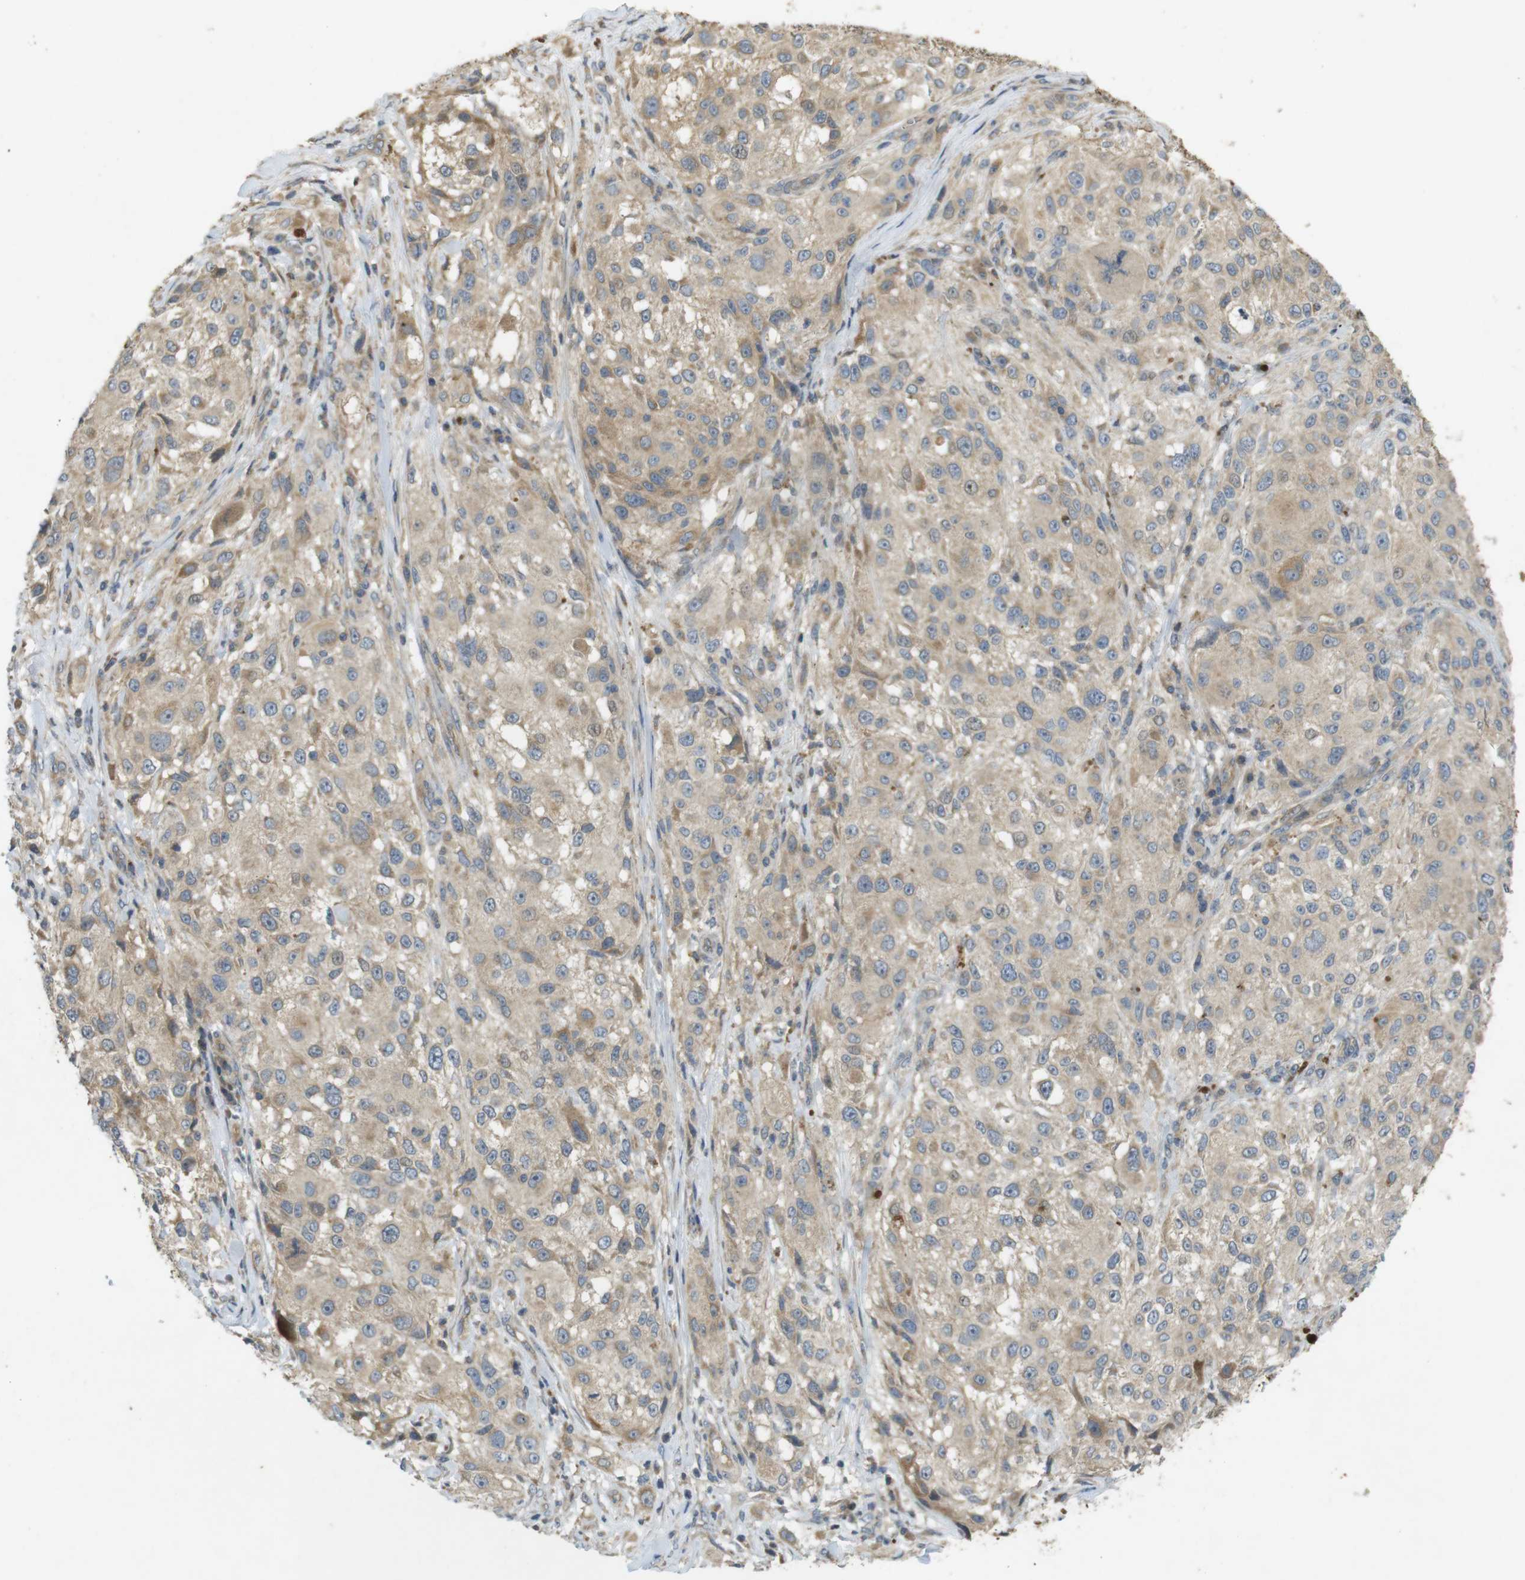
{"staining": {"intensity": "weak", "quantity": ">75%", "location": "cytoplasmic/membranous"}, "tissue": "melanoma", "cell_type": "Tumor cells", "image_type": "cancer", "snomed": [{"axis": "morphology", "description": "Necrosis, NOS"}, {"axis": "morphology", "description": "Malignant melanoma, NOS"}, {"axis": "topography", "description": "Skin"}], "caption": "Brown immunohistochemical staining in melanoma shows weak cytoplasmic/membranous expression in about >75% of tumor cells. Immunohistochemistry (ihc) stains the protein of interest in brown and the nuclei are stained blue.", "gene": "CLTC", "patient": {"sex": "female", "age": 87}}